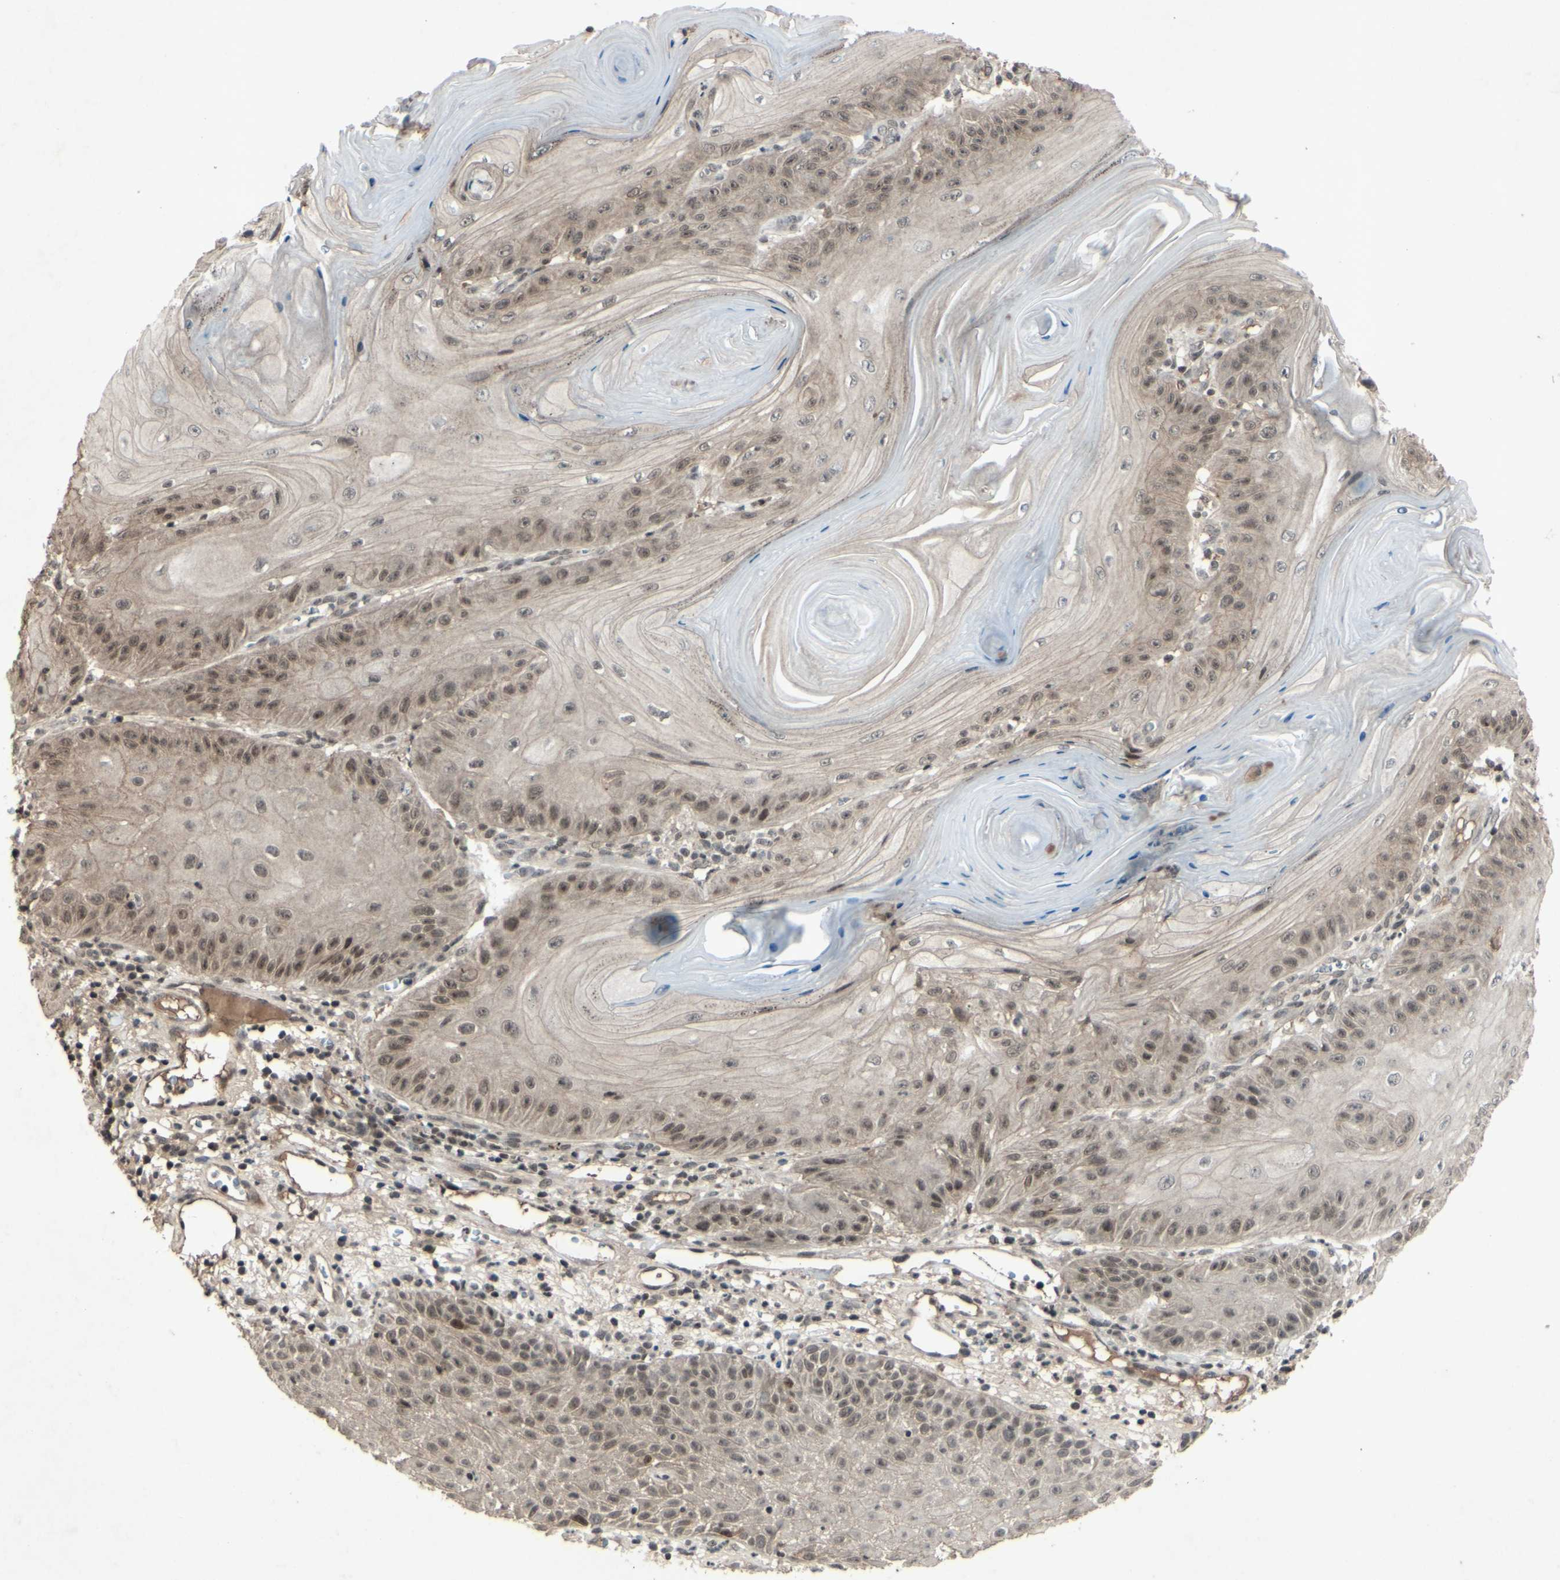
{"staining": {"intensity": "weak", "quantity": ">75%", "location": "nuclear"}, "tissue": "skin cancer", "cell_type": "Tumor cells", "image_type": "cancer", "snomed": [{"axis": "morphology", "description": "Squamous cell carcinoma, NOS"}, {"axis": "topography", "description": "Skin"}], "caption": "IHC (DAB (3,3'-diaminobenzidine)) staining of skin cancer displays weak nuclear protein staining in about >75% of tumor cells.", "gene": "SNW1", "patient": {"sex": "female", "age": 78}}